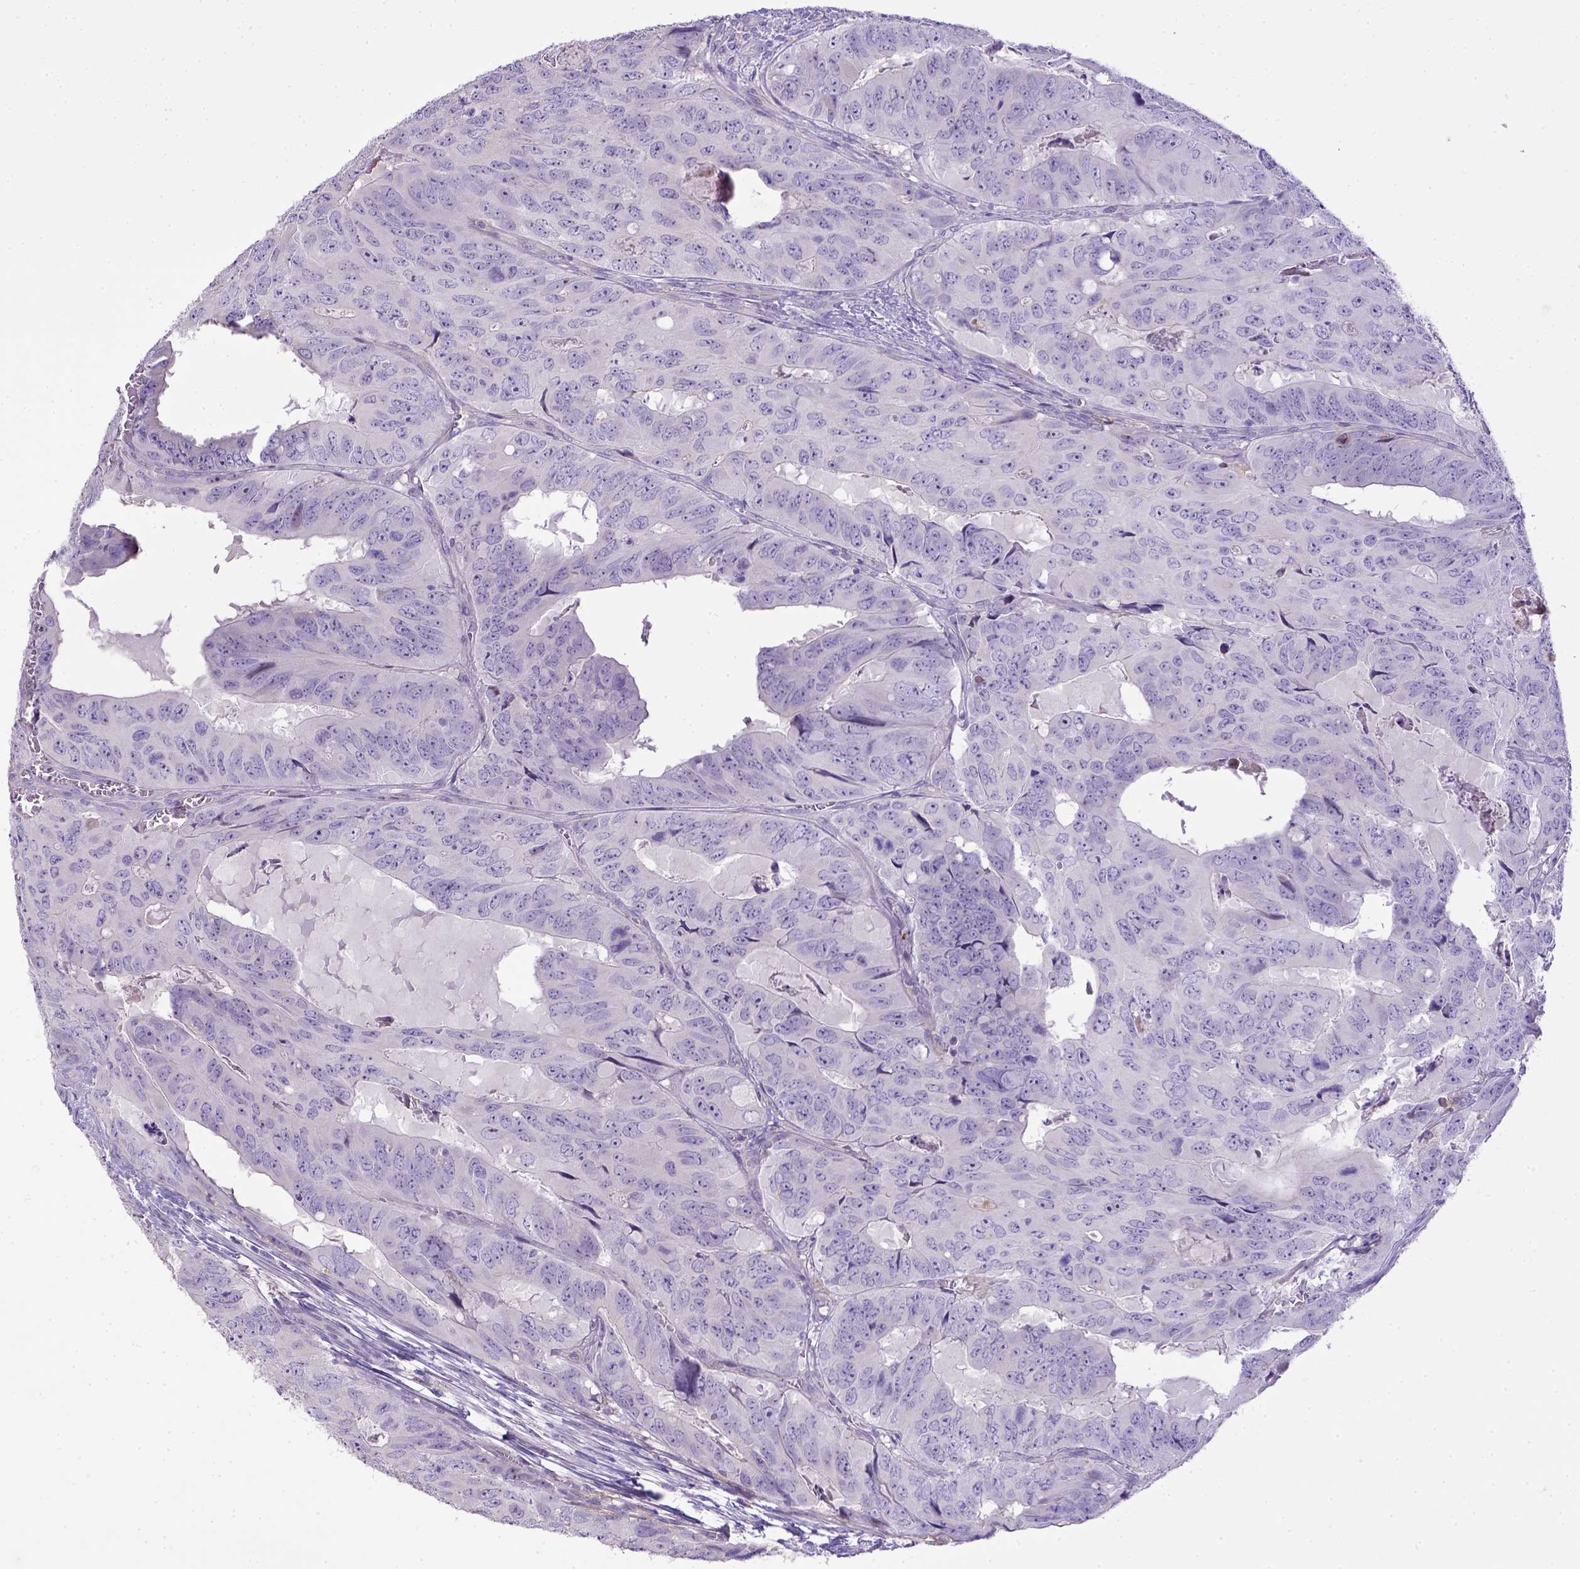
{"staining": {"intensity": "negative", "quantity": "none", "location": "none"}, "tissue": "colorectal cancer", "cell_type": "Tumor cells", "image_type": "cancer", "snomed": [{"axis": "morphology", "description": "Adenocarcinoma, NOS"}, {"axis": "topography", "description": "Colon"}], "caption": "There is no significant staining in tumor cells of colorectal cancer (adenocarcinoma). (DAB immunohistochemistry with hematoxylin counter stain).", "gene": "CD40", "patient": {"sex": "male", "age": 79}}